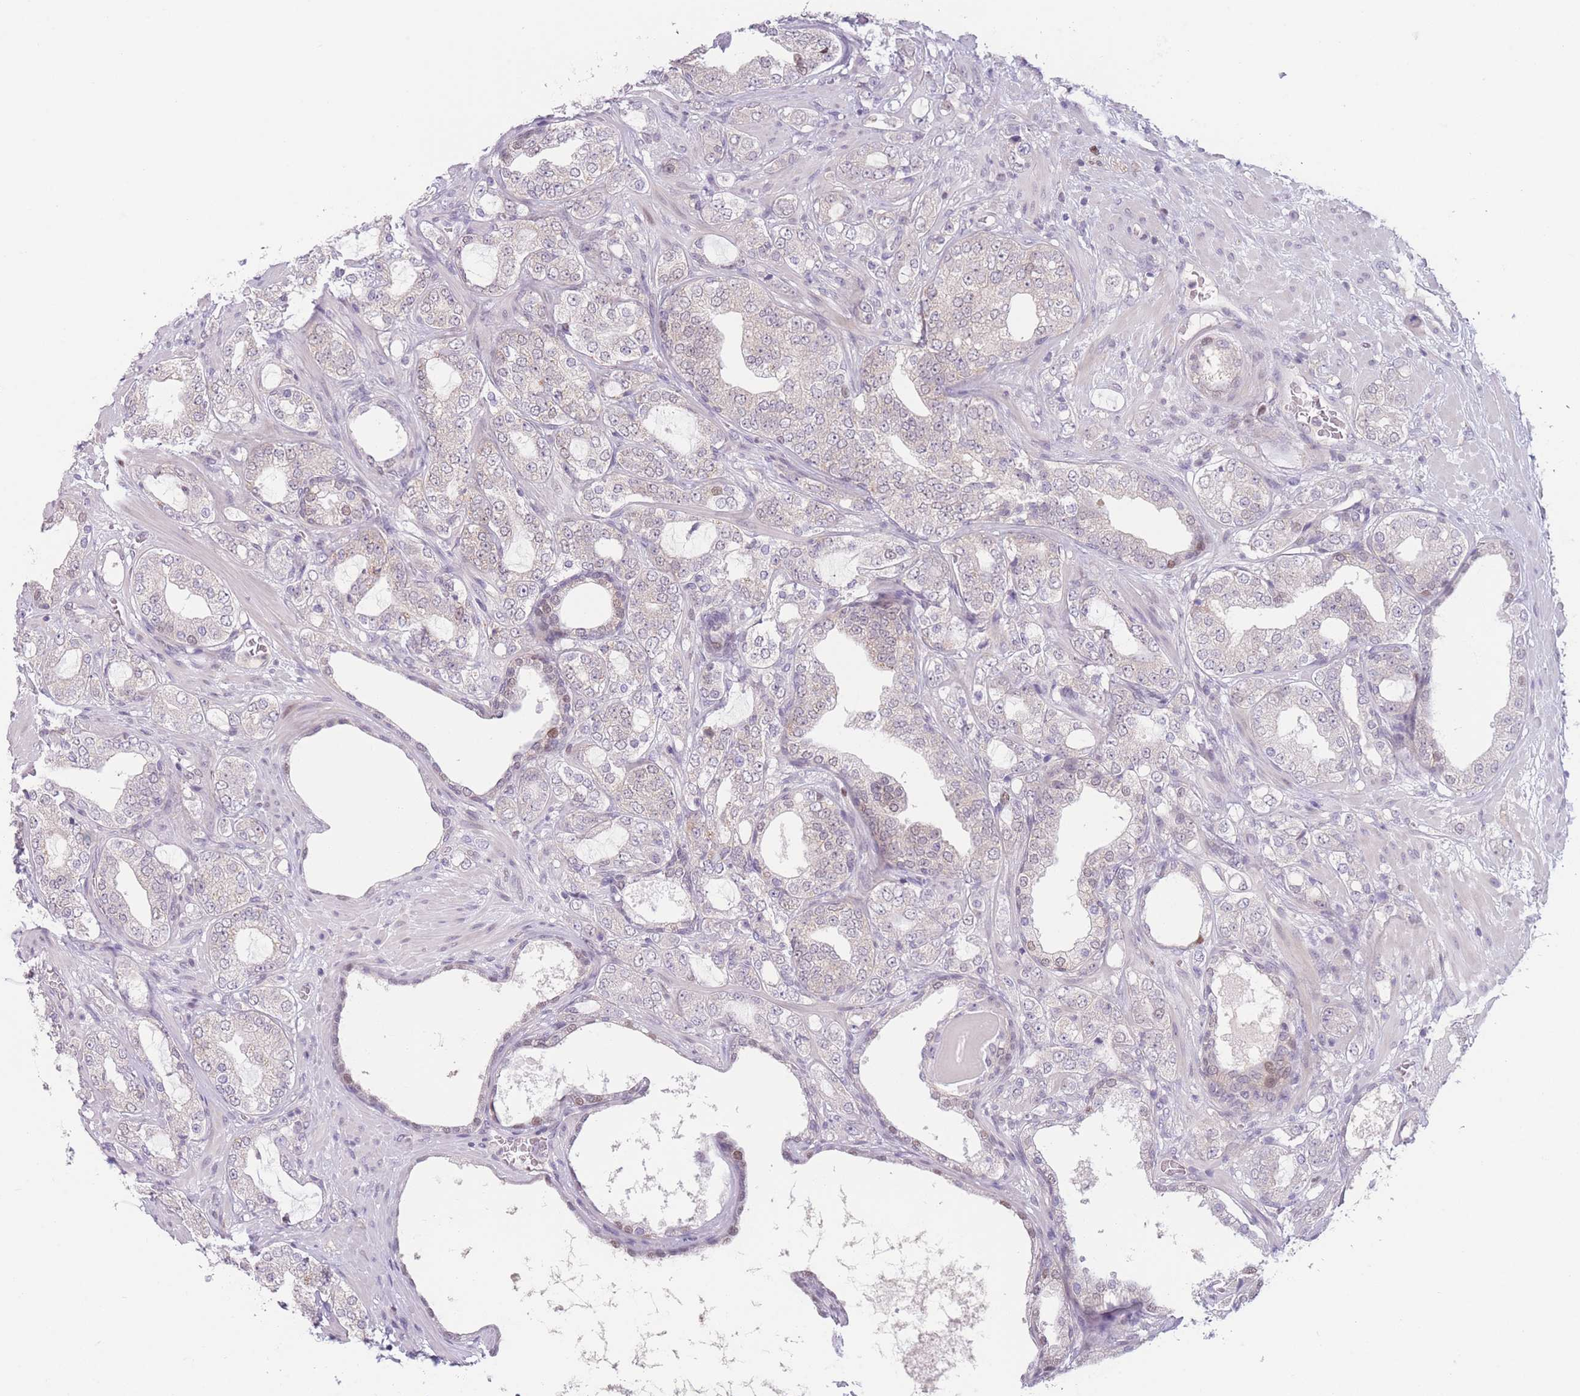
{"staining": {"intensity": "negative", "quantity": "none", "location": "none"}, "tissue": "prostate cancer", "cell_type": "Tumor cells", "image_type": "cancer", "snomed": [{"axis": "morphology", "description": "Adenocarcinoma, High grade"}, {"axis": "topography", "description": "Prostate"}], "caption": "Immunohistochemical staining of prostate cancer displays no significant expression in tumor cells.", "gene": "ZNF439", "patient": {"sex": "male", "age": 64}}